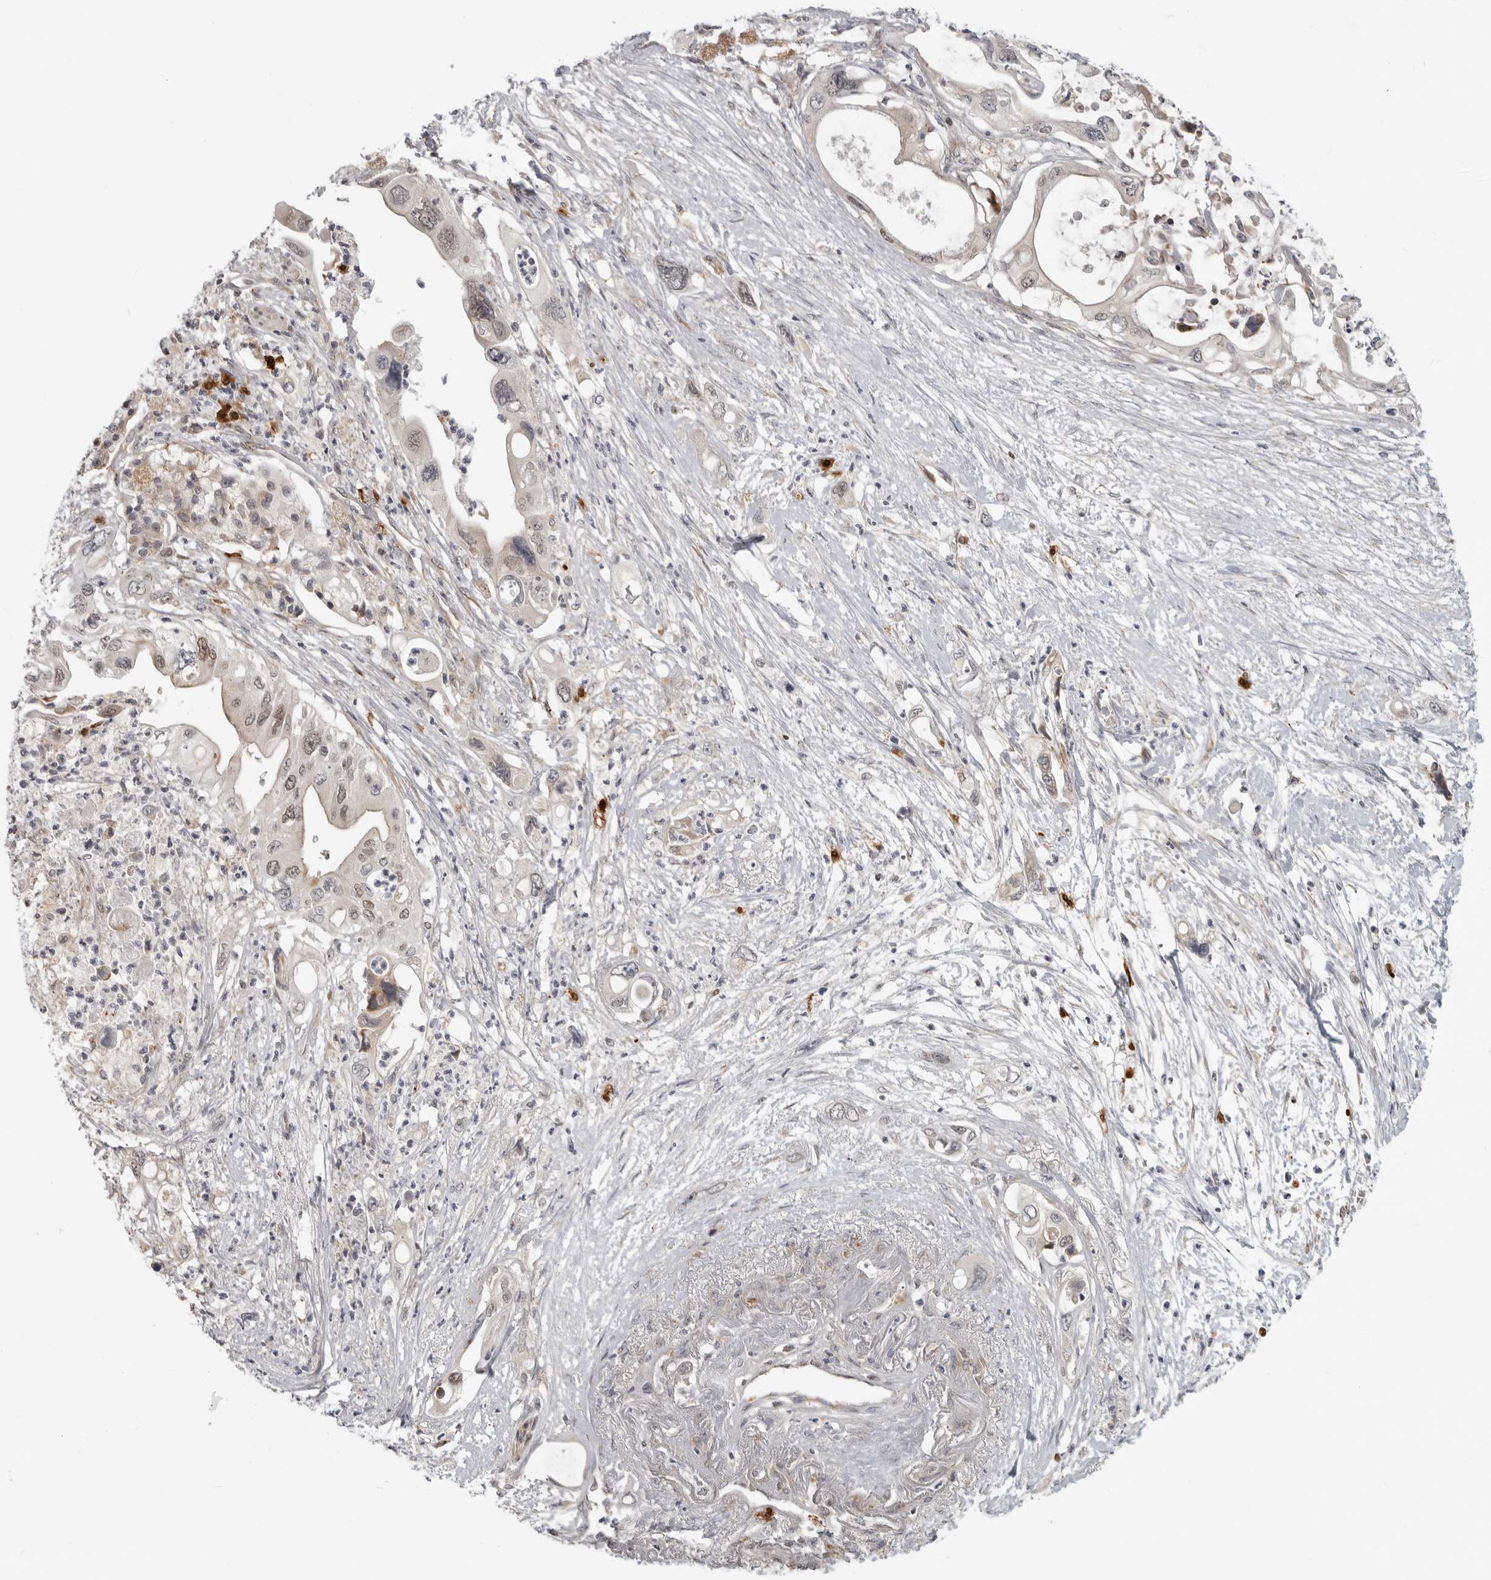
{"staining": {"intensity": "weak", "quantity": "25%-75%", "location": "nuclear"}, "tissue": "pancreatic cancer", "cell_type": "Tumor cells", "image_type": "cancer", "snomed": [{"axis": "morphology", "description": "Adenocarcinoma, NOS"}, {"axis": "topography", "description": "Pancreas"}], "caption": "Adenocarcinoma (pancreatic) stained with a protein marker demonstrates weak staining in tumor cells.", "gene": "CEP295NL", "patient": {"sex": "male", "age": 66}}